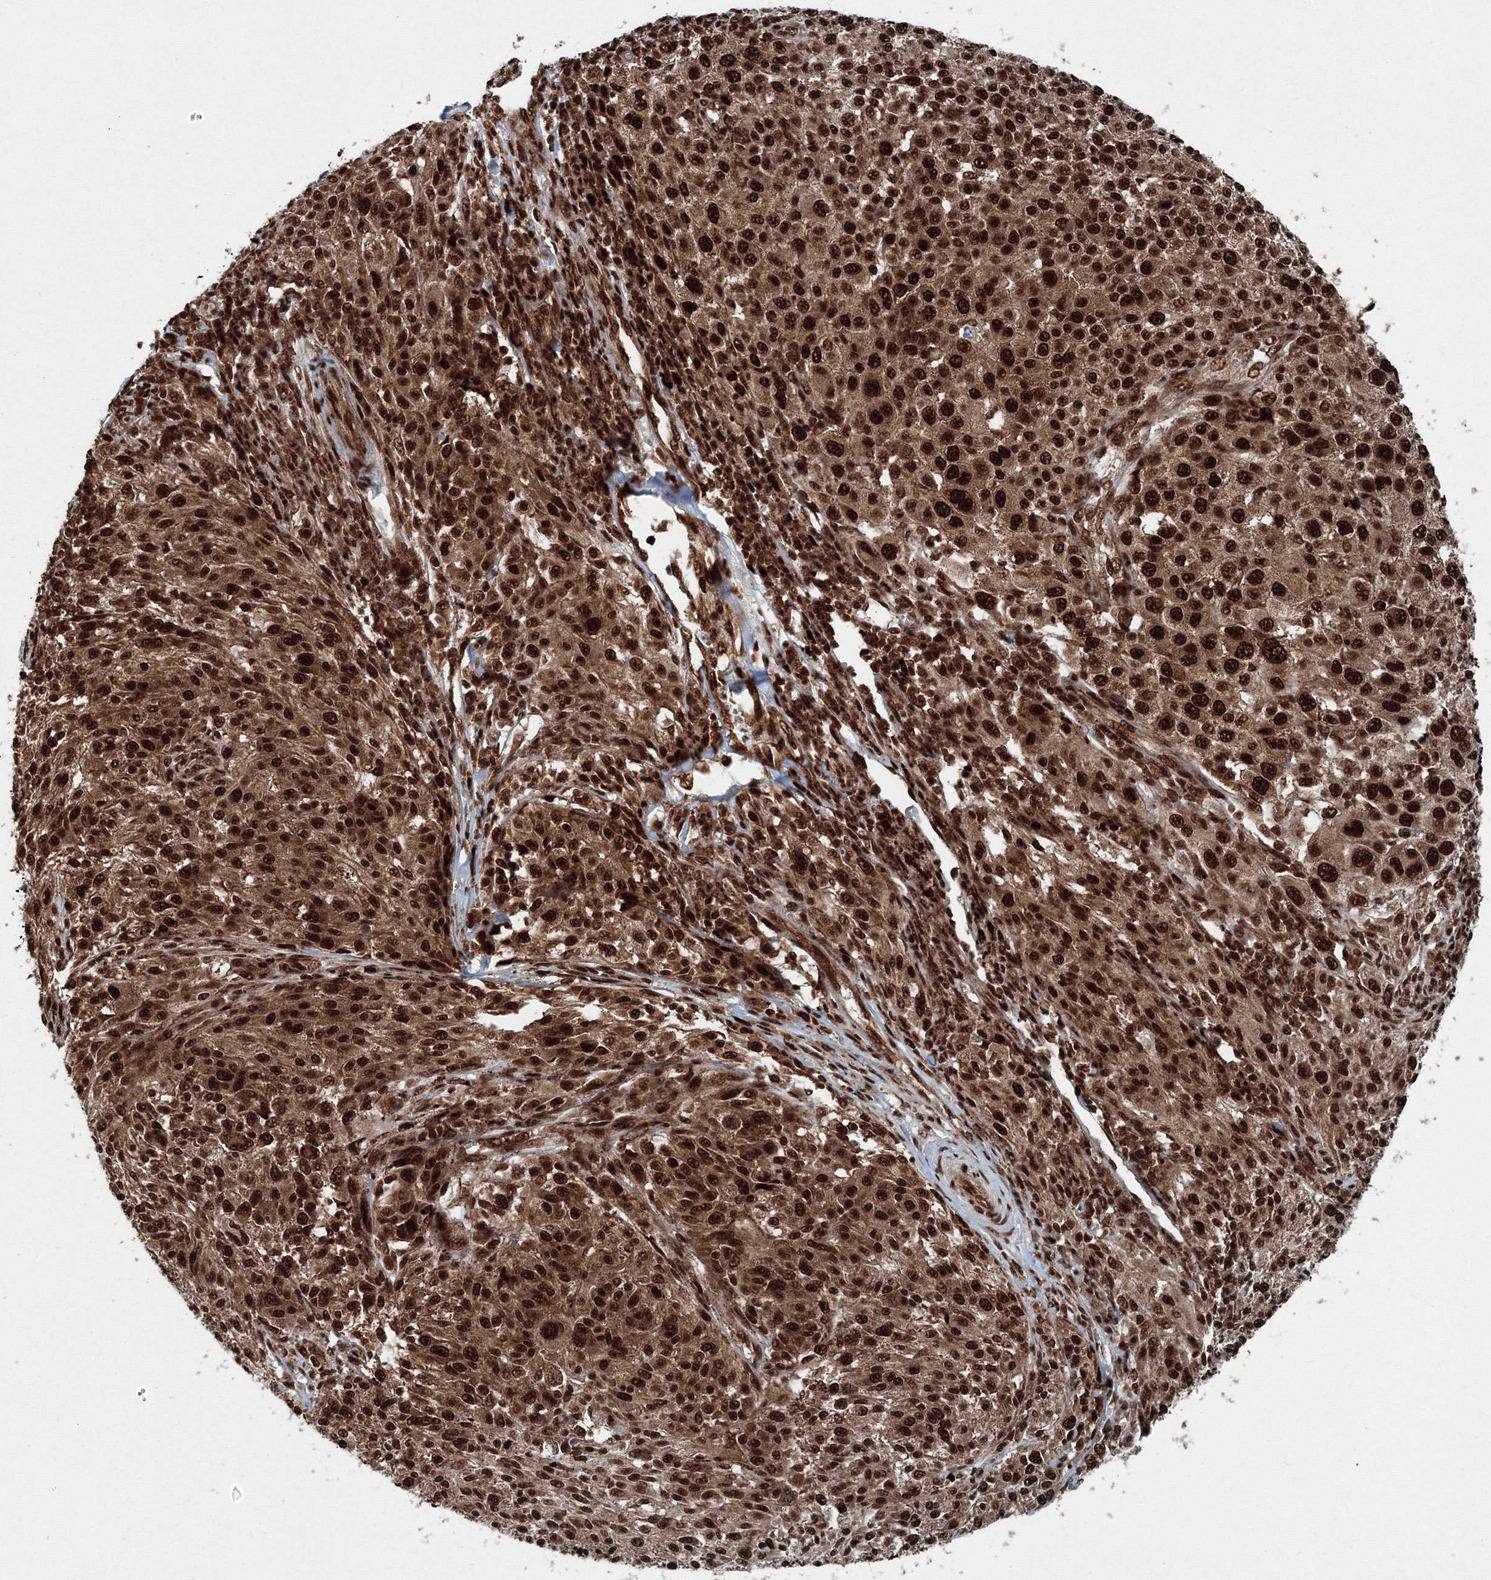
{"staining": {"intensity": "strong", "quantity": ">75%", "location": "nuclear"}, "tissue": "melanoma", "cell_type": "Tumor cells", "image_type": "cancer", "snomed": [{"axis": "morphology", "description": "Malignant melanoma, NOS"}, {"axis": "topography", "description": "Skin of trunk"}], "caption": "Malignant melanoma stained with a protein marker shows strong staining in tumor cells.", "gene": "SNRPC", "patient": {"sex": "male", "age": 71}}